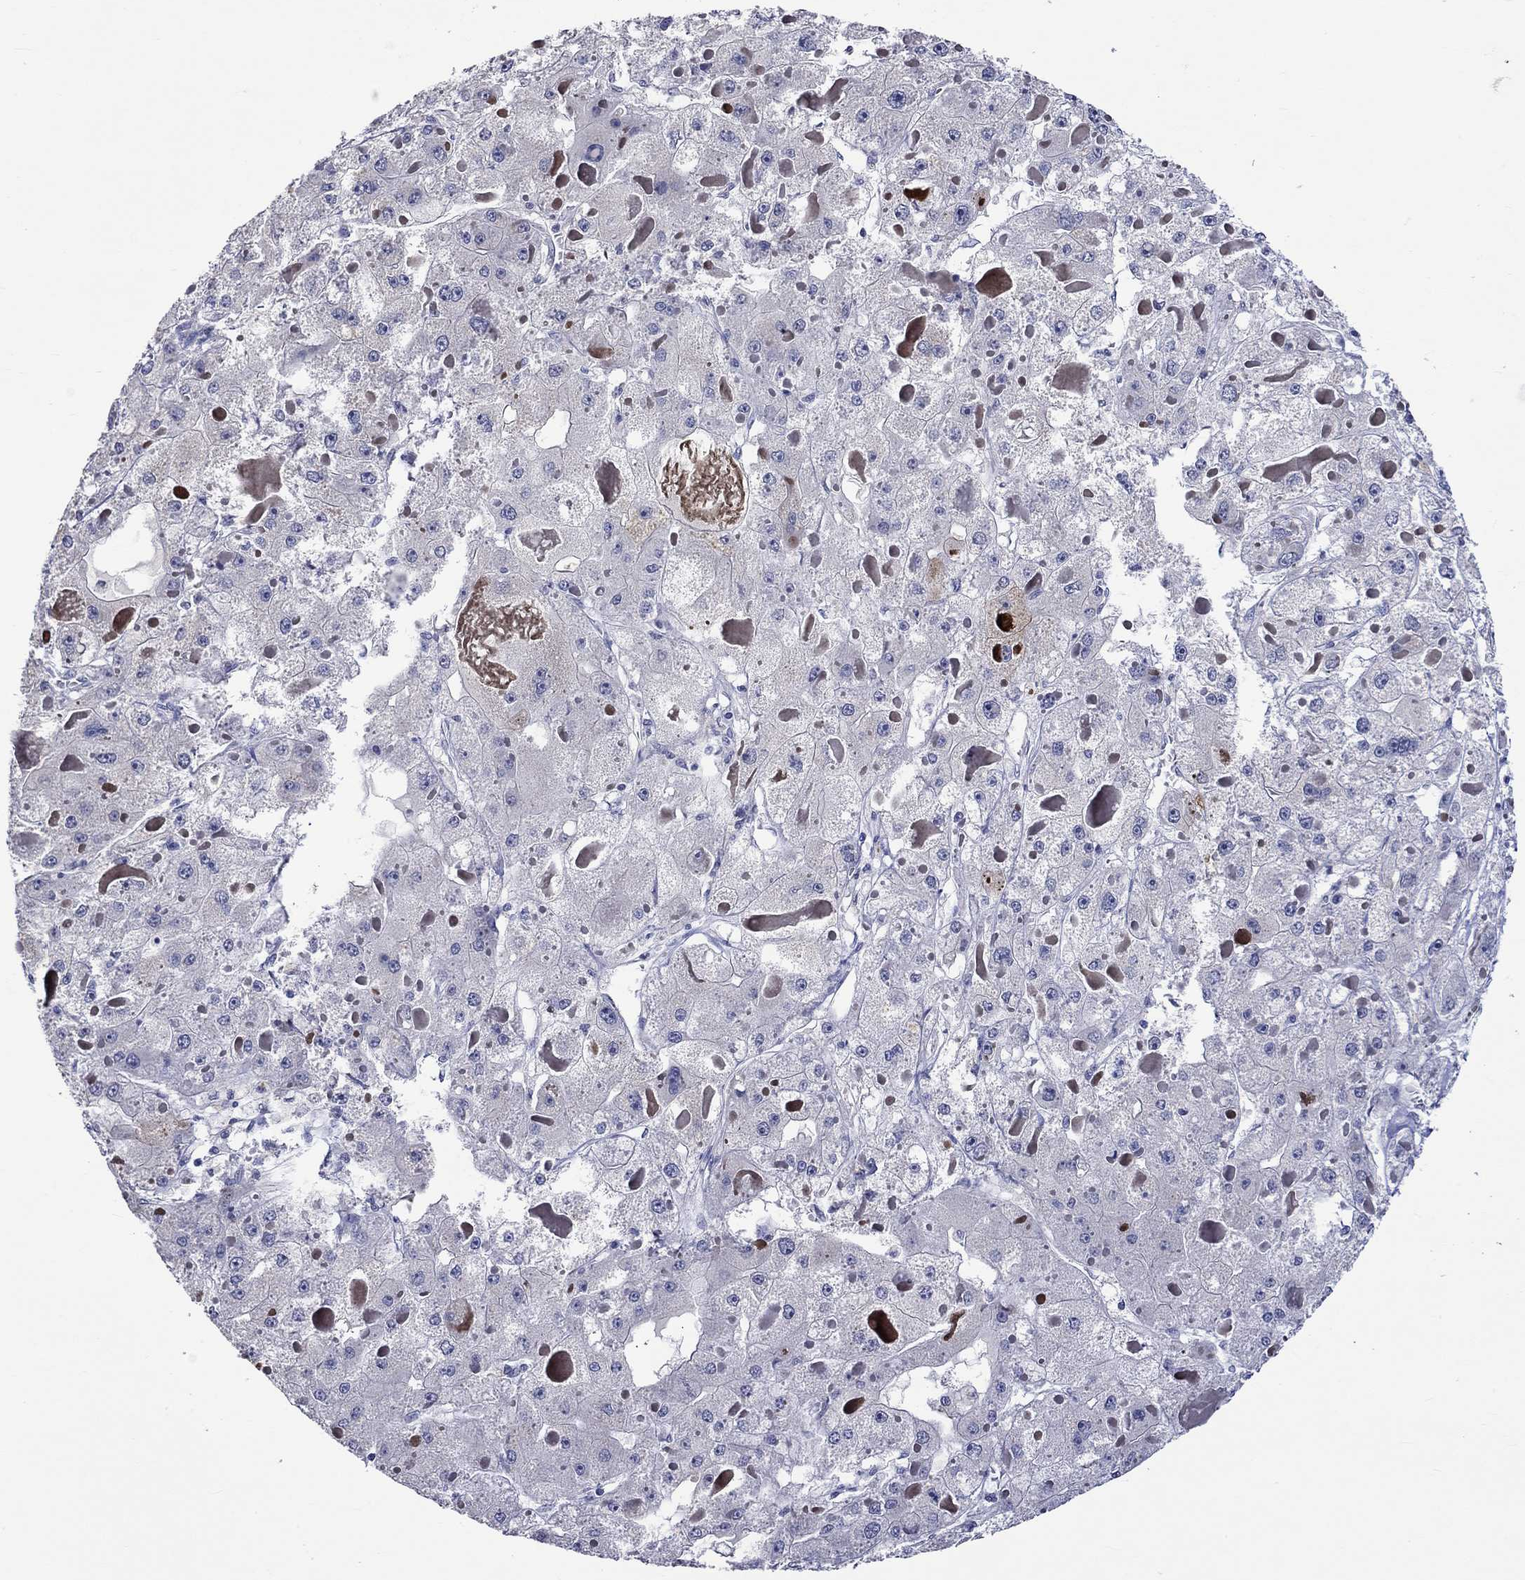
{"staining": {"intensity": "negative", "quantity": "none", "location": "none"}, "tissue": "liver cancer", "cell_type": "Tumor cells", "image_type": "cancer", "snomed": [{"axis": "morphology", "description": "Carcinoma, Hepatocellular, NOS"}, {"axis": "topography", "description": "Liver"}], "caption": "DAB immunohistochemical staining of human liver cancer demonstrates no significant expression in tumor cells.", "gene": "CRYAB", "patient": {"sex": "female", "age": 73}}